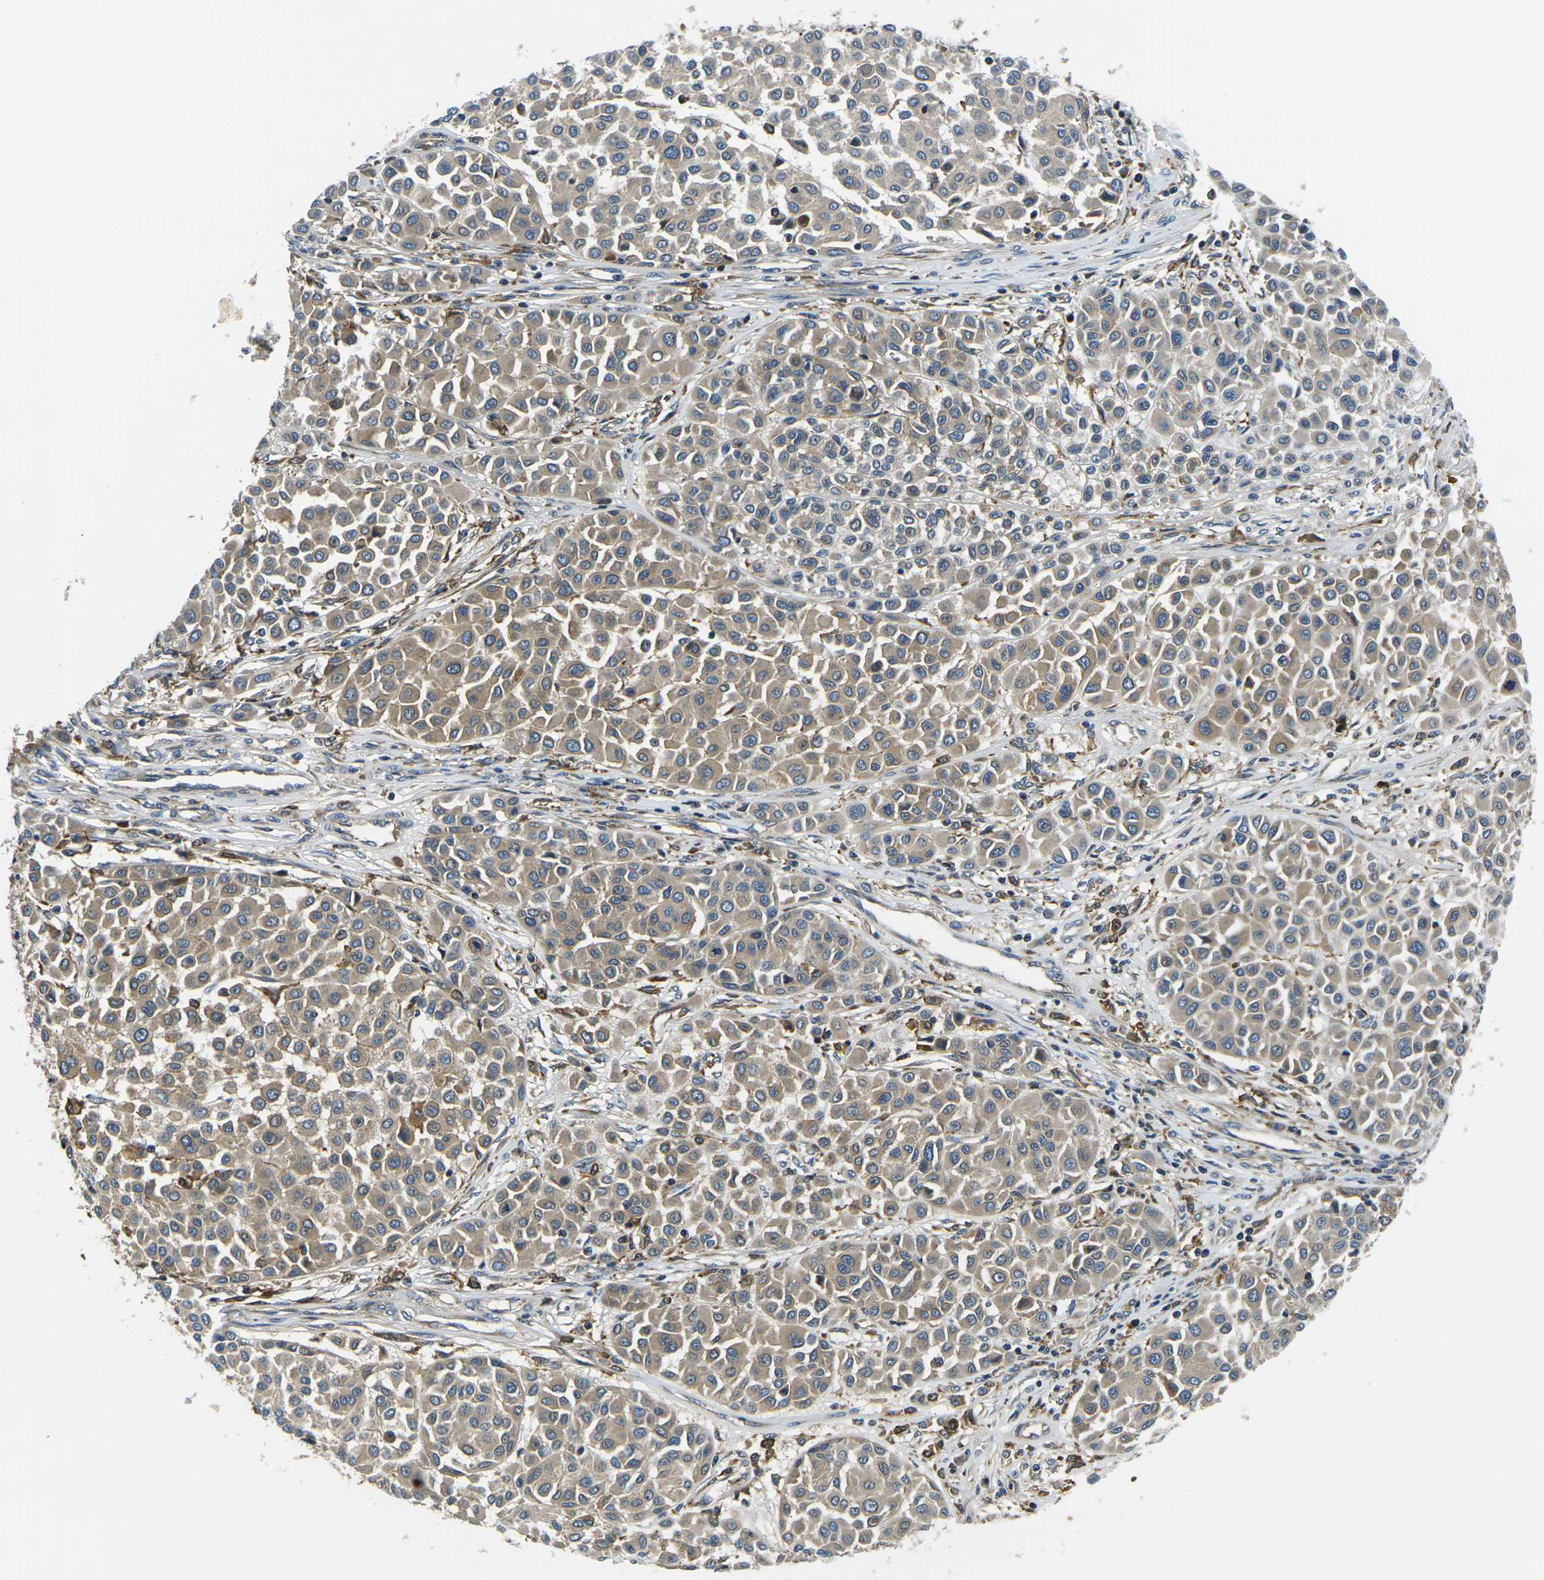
{"staining": {"intensity": "weak", "quantity": ">75%", "location": "cytoplasmic/membranous"}, "tissue": "melanoma", "cell_type": "Tumor cells", "image_type": "cancer", "snomed": [{"axis": "morphology", "description": "Malignant melanoma, Metastatic site"}, {"axis": "topography", "description": "Soft tissue"}], "caption": "Immunohistochemistry (IHC) micrograph of neoplastic tissue: human melanoma stained using immunohistochemistry (IHC) shows low levels of weak protein expression localized specifically in the cytoplasmic/membranous of tumor cells, appearing as a cytoplasmic/membranous brown color.", "gene": "RAB1B", "patient": {"sex": "male", "age": 41}}